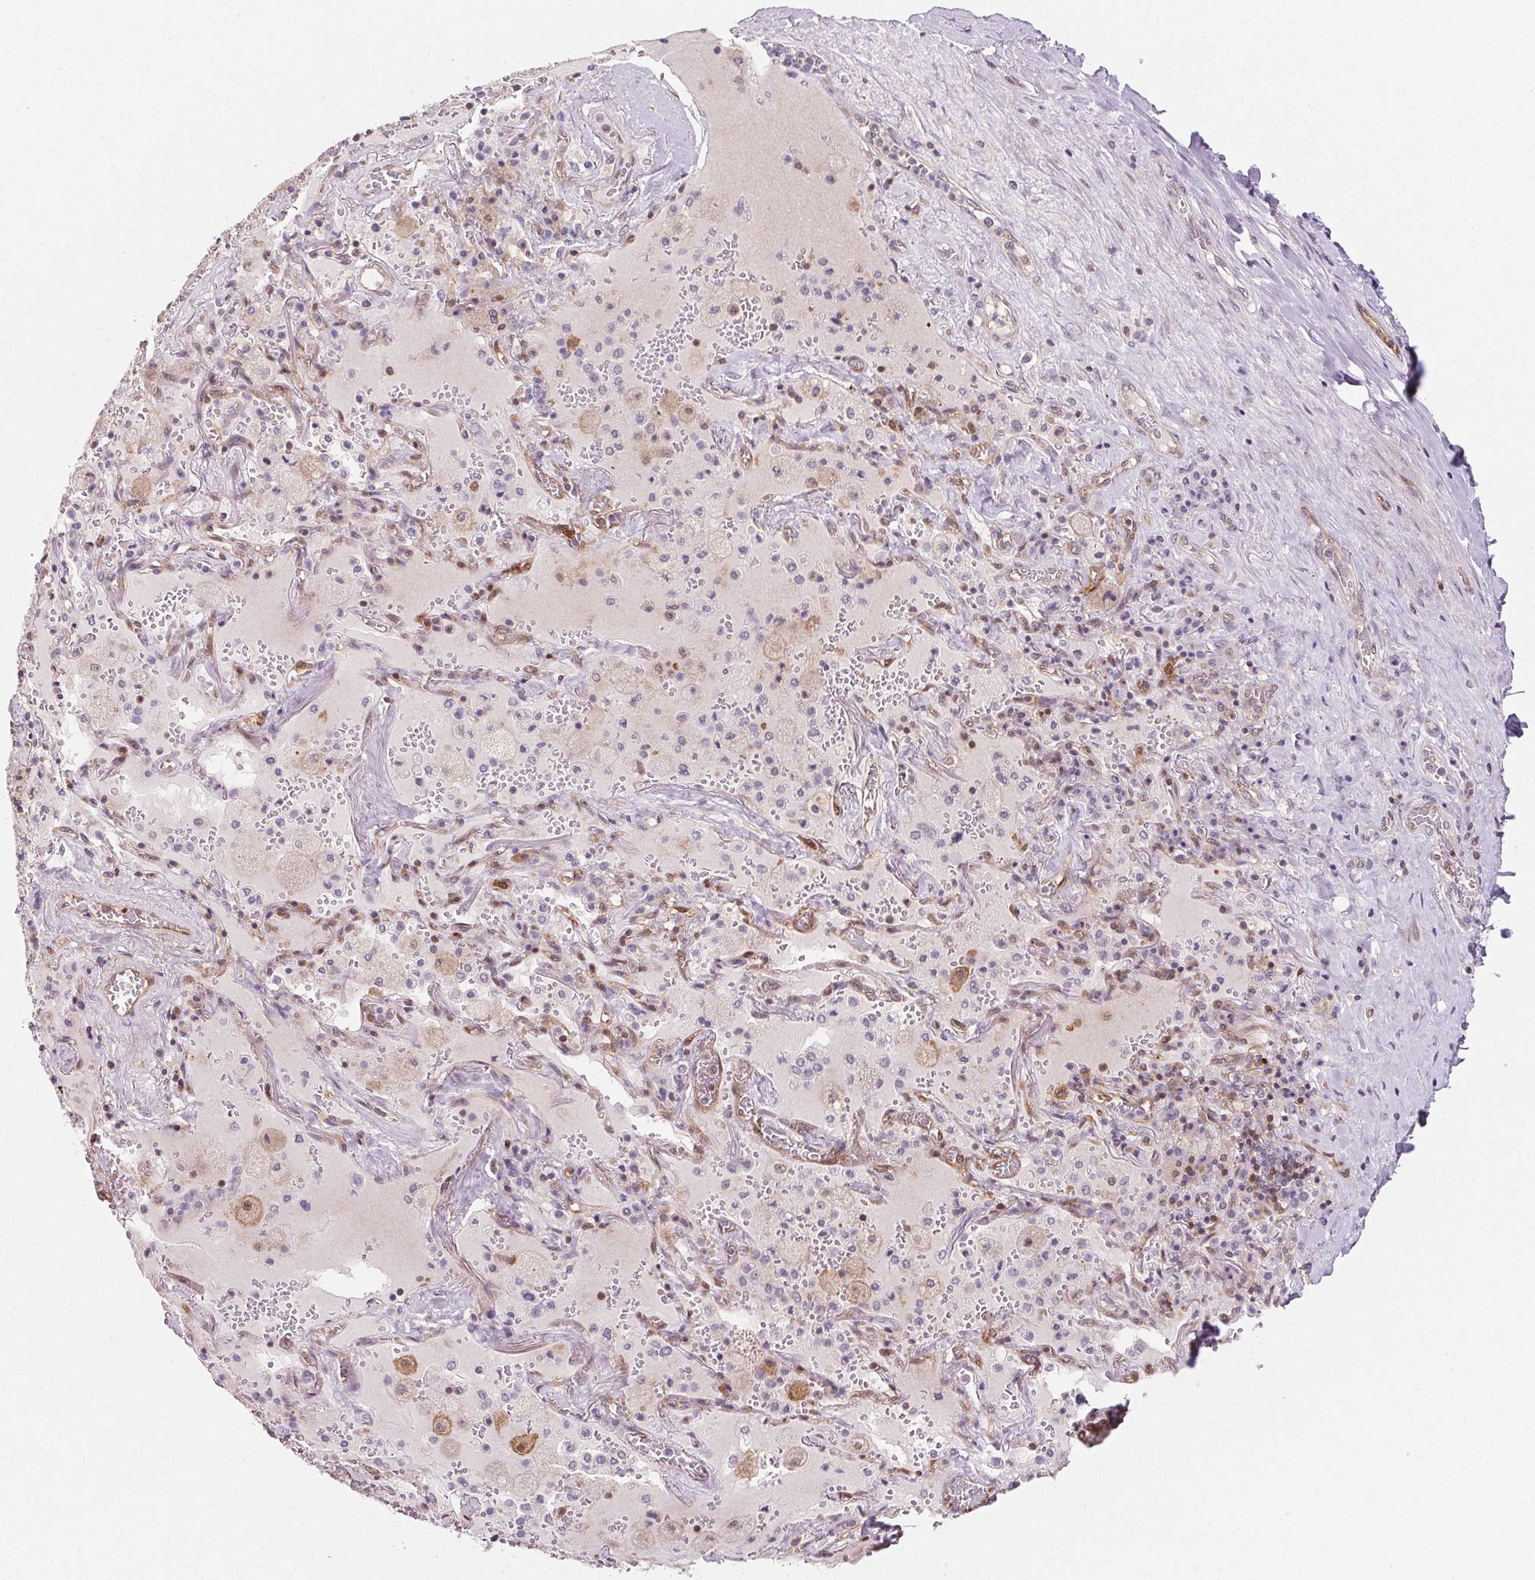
{"staining": {"intensity": "negative", "quantity": "none", "location": "none"}, "tissue": "soft tissue", "cell_type": "Fibroblasts", "image_type": "normal", "snomed": [{"axis": "morphology", "description": "Normal tissue, NOS"}, {"axis": "topography", "description": "Cartilage tissue"}, {"axis": "topography", "description": "Bronchus"}], "caption": "A micrograph of soft tissue stained for a protein reveals no brown staining in fibroblasts.", "gene": "GBP1", "patient": {"sex": "male", "age": 64}}